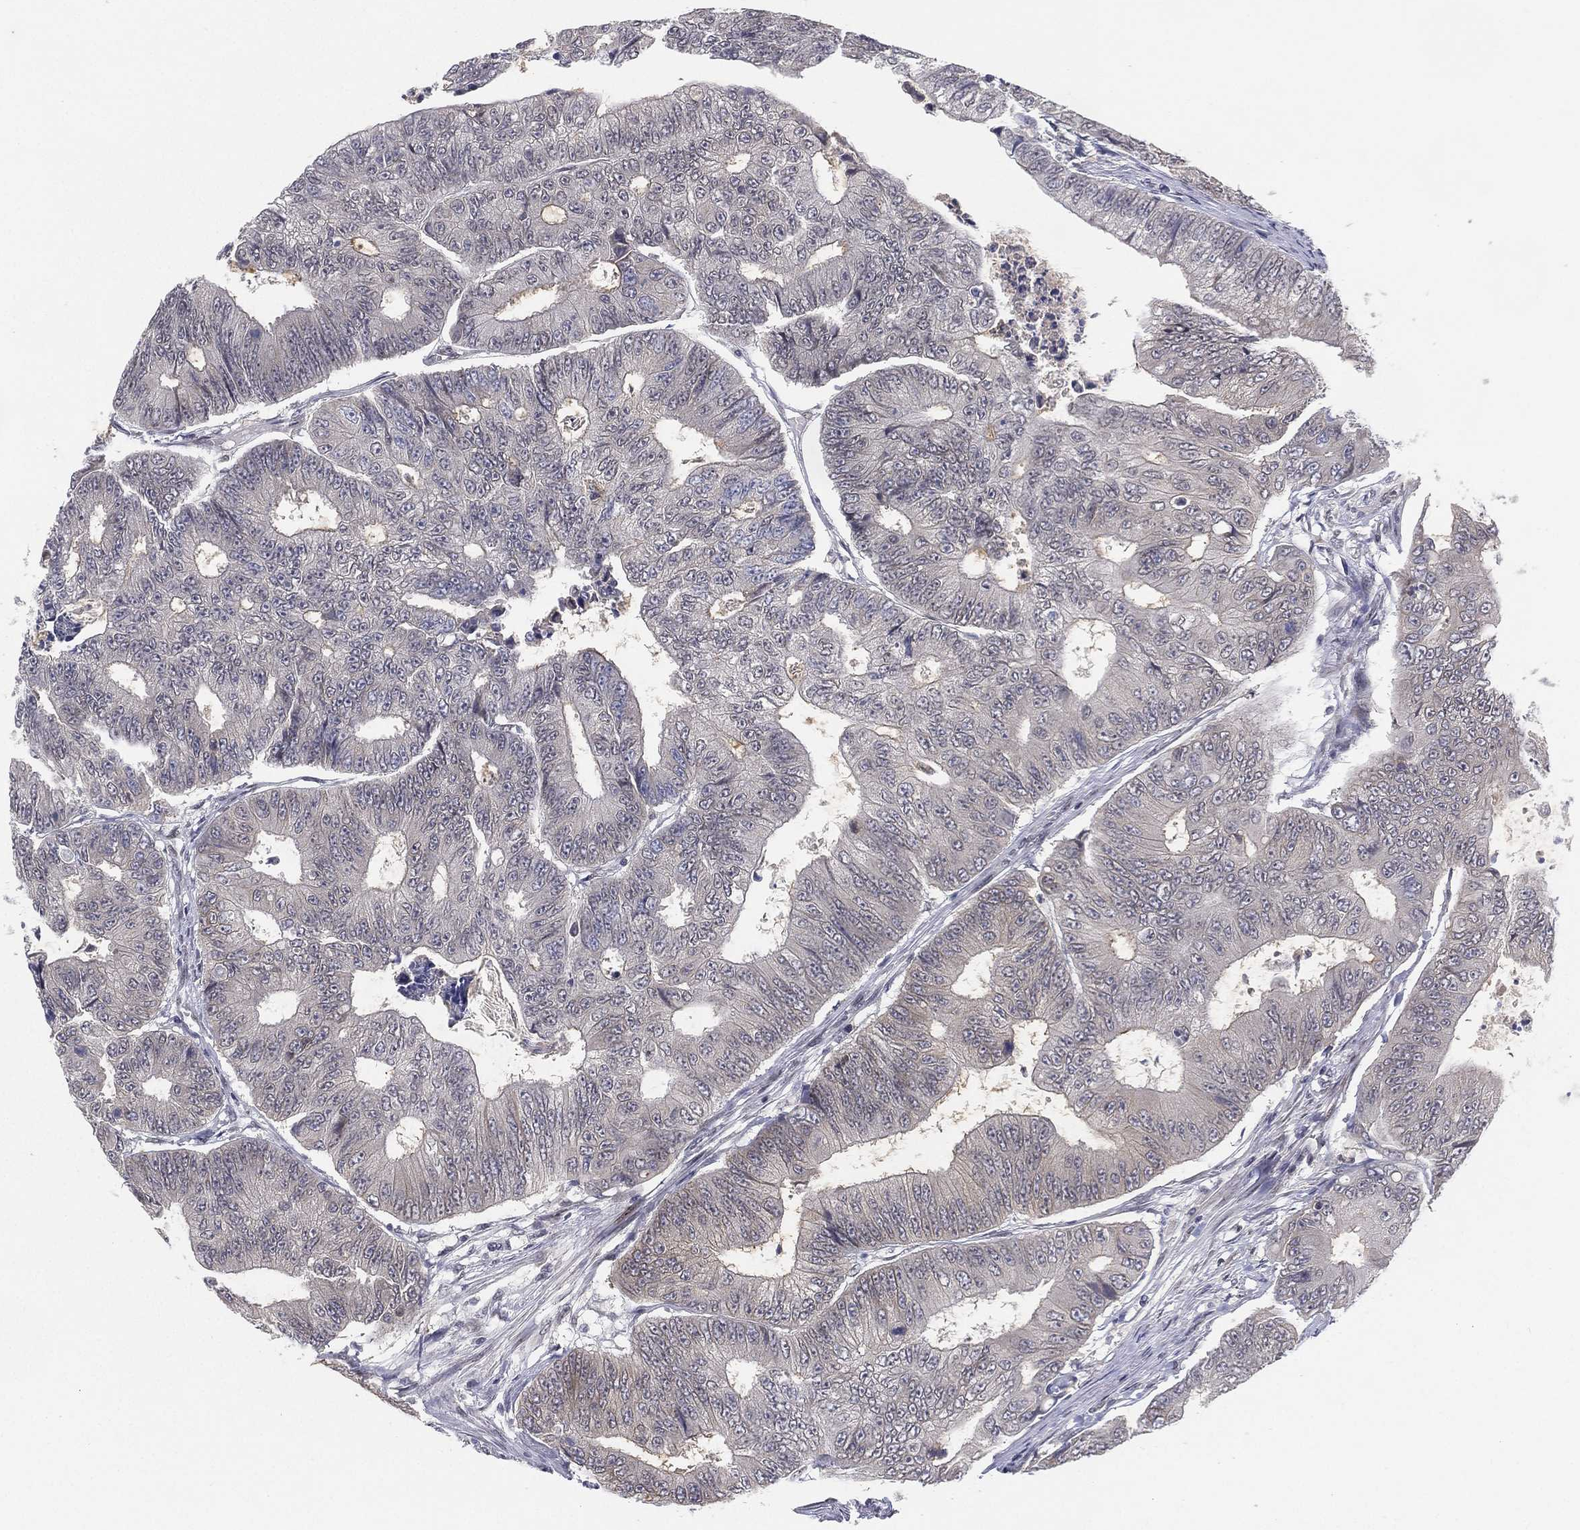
{"staining": {"intensity": "negative", "quantity": "none", "location": "none"}, "tissue": "colorectal cancer", "cell_type": "Tumor cells", "image_type": "cancer", "snomed": [{"axis": "morphology", "description": "Adenocarcinoma, NOS"}, {"axis": "topography", "description": "Colon"}], "caption": "High power microscopy image of an immunohistochemistry histopathology image of colorectal adenocarcinoma, revealing no significant expression in tumor cells.", "gene": "MS4A8", "patient": {"sex": "female", "age": 48}}